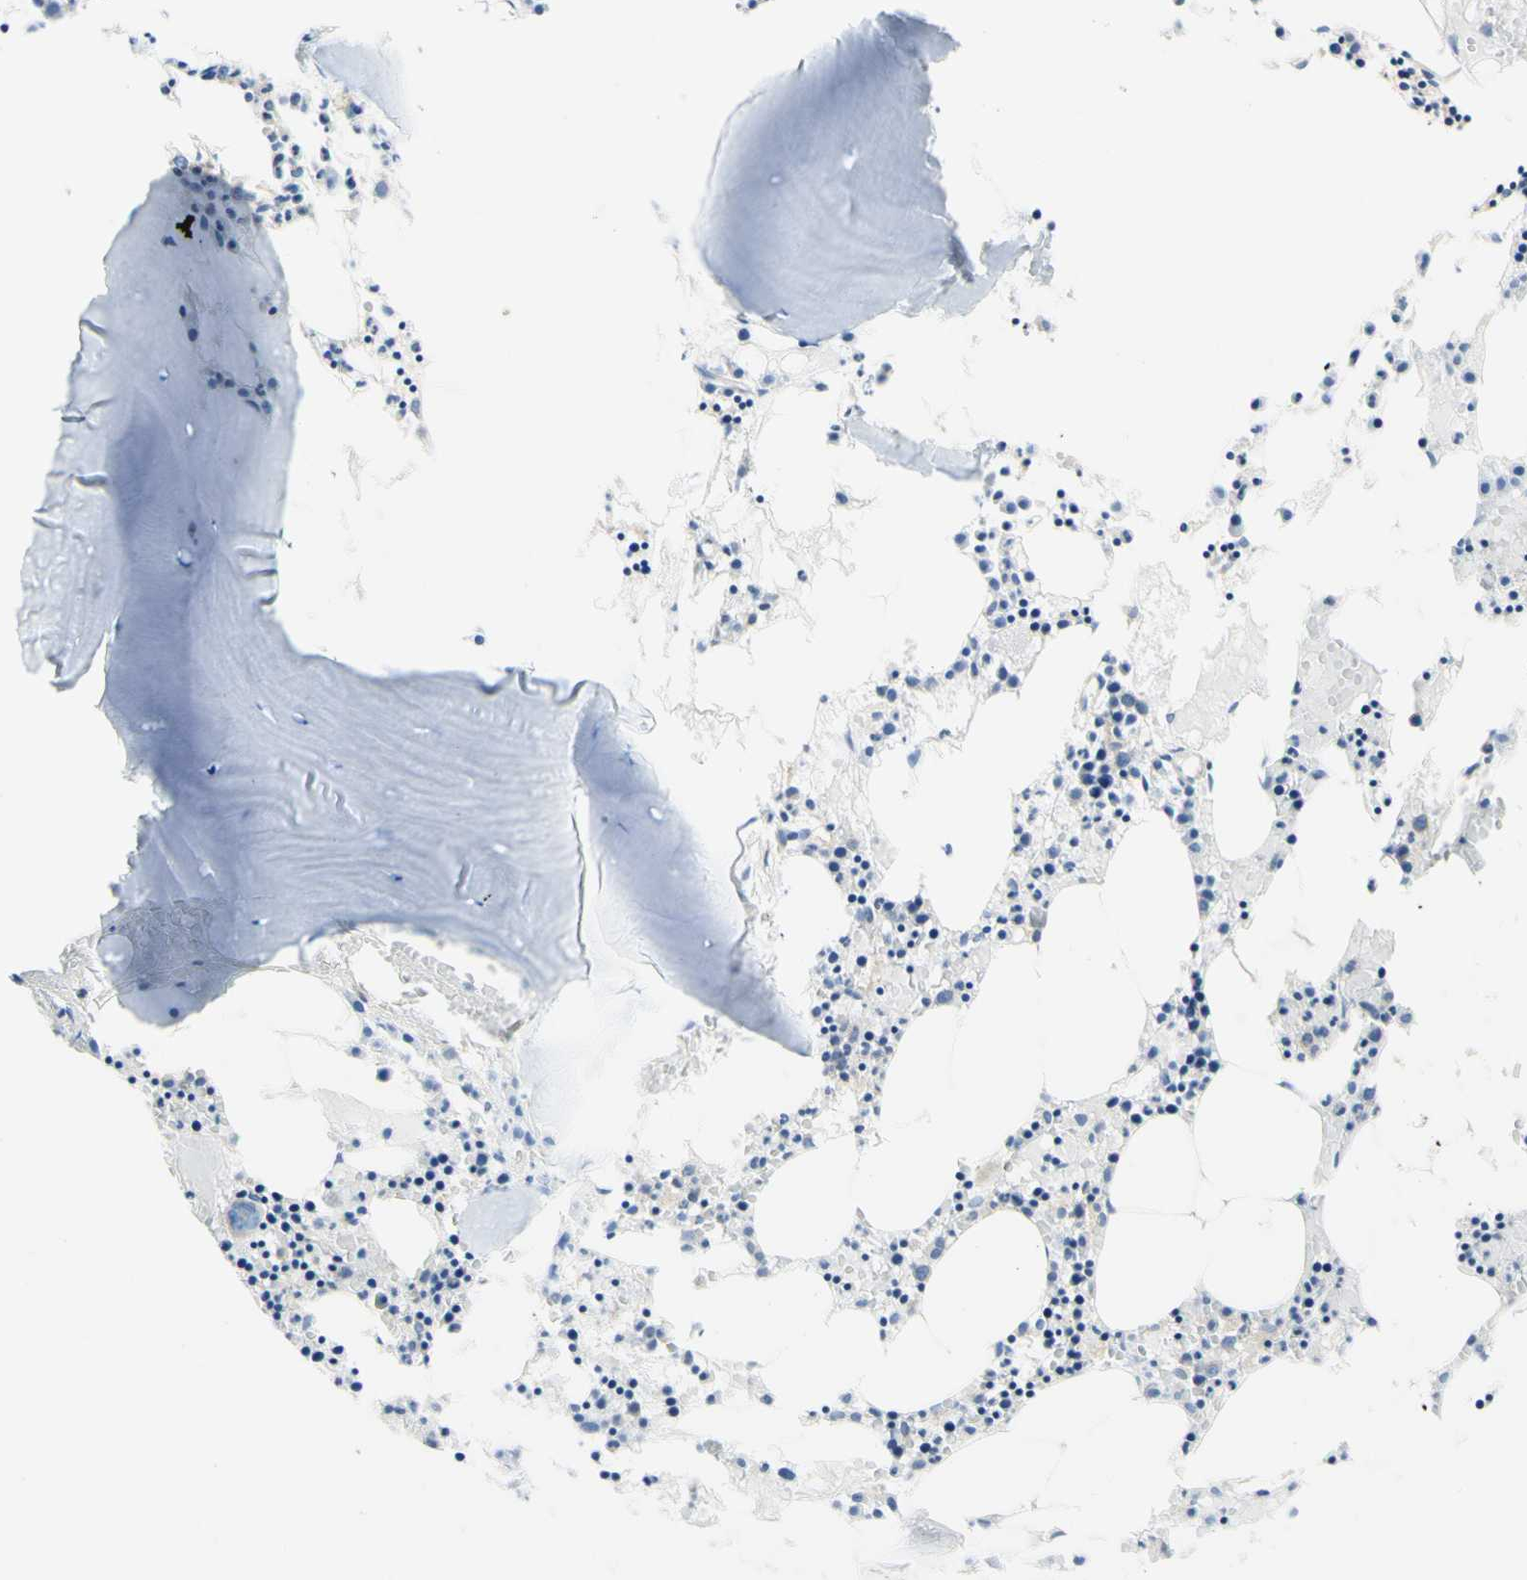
{"staining": {"intensity": "weak", "quantity": "<25%", "location": "cytoplasmic/membranous"}, "tissue": "bone marrow", "cell_type": "Hematopoietic cells", "image_type": "normal", "snomed": [{"axis": "morphology", "description": "Normal tissue, NOS"}, {"axis": "morphology", "description": "Inflammation, NOS"}, {"axis": "topography", "description": "Bone marrow"}], "caption": "Human bone marrow stained for a protein using immunohistochemistry (IHC) reveals no staining in hematopoietic cells.", "gene": "RETREG2", "patient": {"sex": "male", "age": 14}}